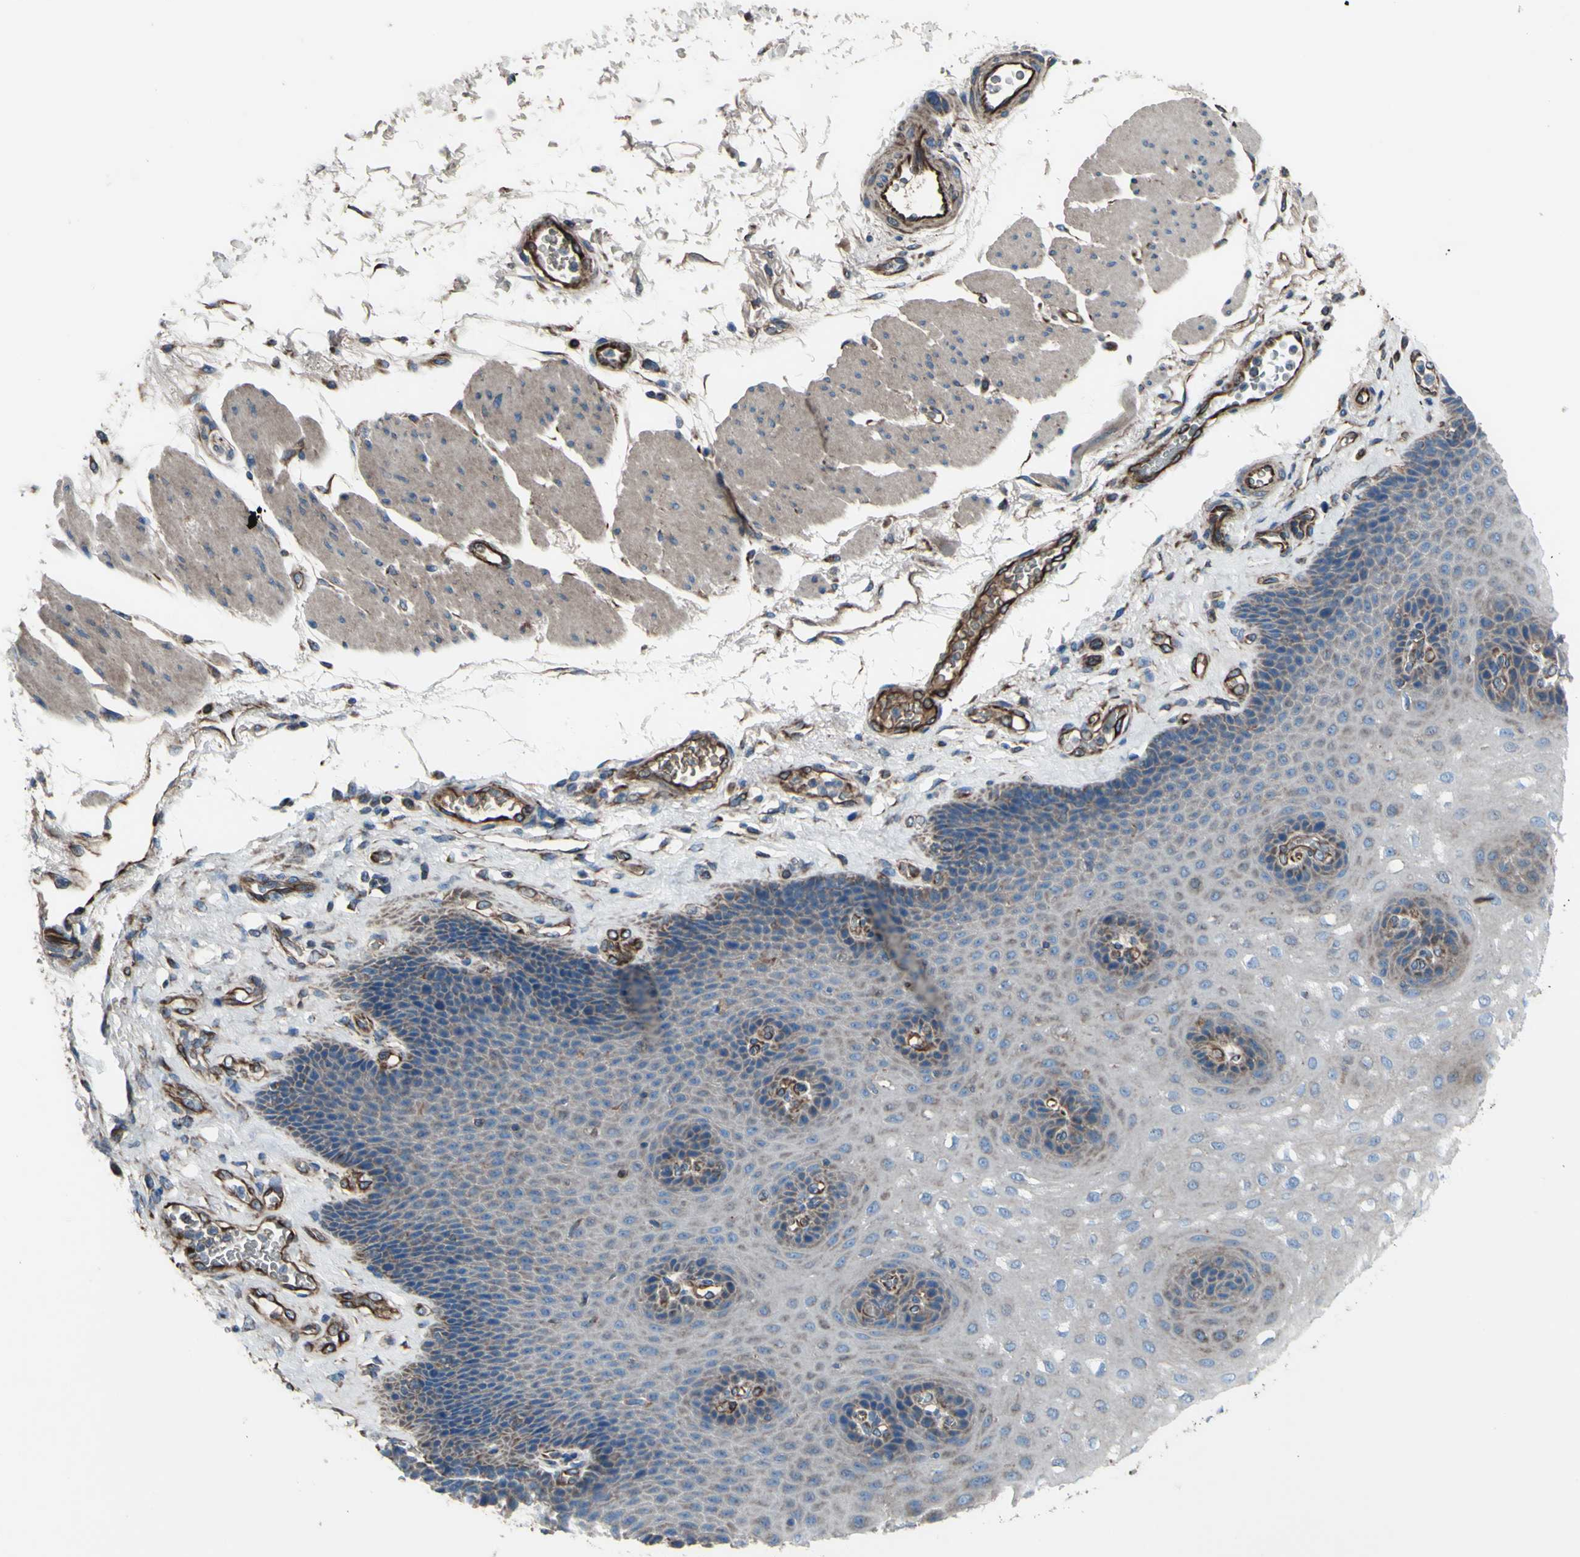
{"staining": {"intensity": "weak", "quantity": "25%-75%", "location": "cytoplasmic/membranous"}, "tissue": "esophagus", "cell_type": "Squamous epithelial cells", "image_type": "normal", "snomed": [{"axis": "morphology", "description": "Normal tissue, NOS"}, {"axis": "topography", "description": "Esophagus"}], "caption": "Protein expression analysis of unremarkable human esophagus reveals weak cytoplasmic/membranous positivity in approximately 25%-75% of squamous epithelial cells. The protein of interest is shown in brown color, while the nuclei are stained blue.", "gene": "EMC7", "patient": {"sex": "female", "age": 72}}